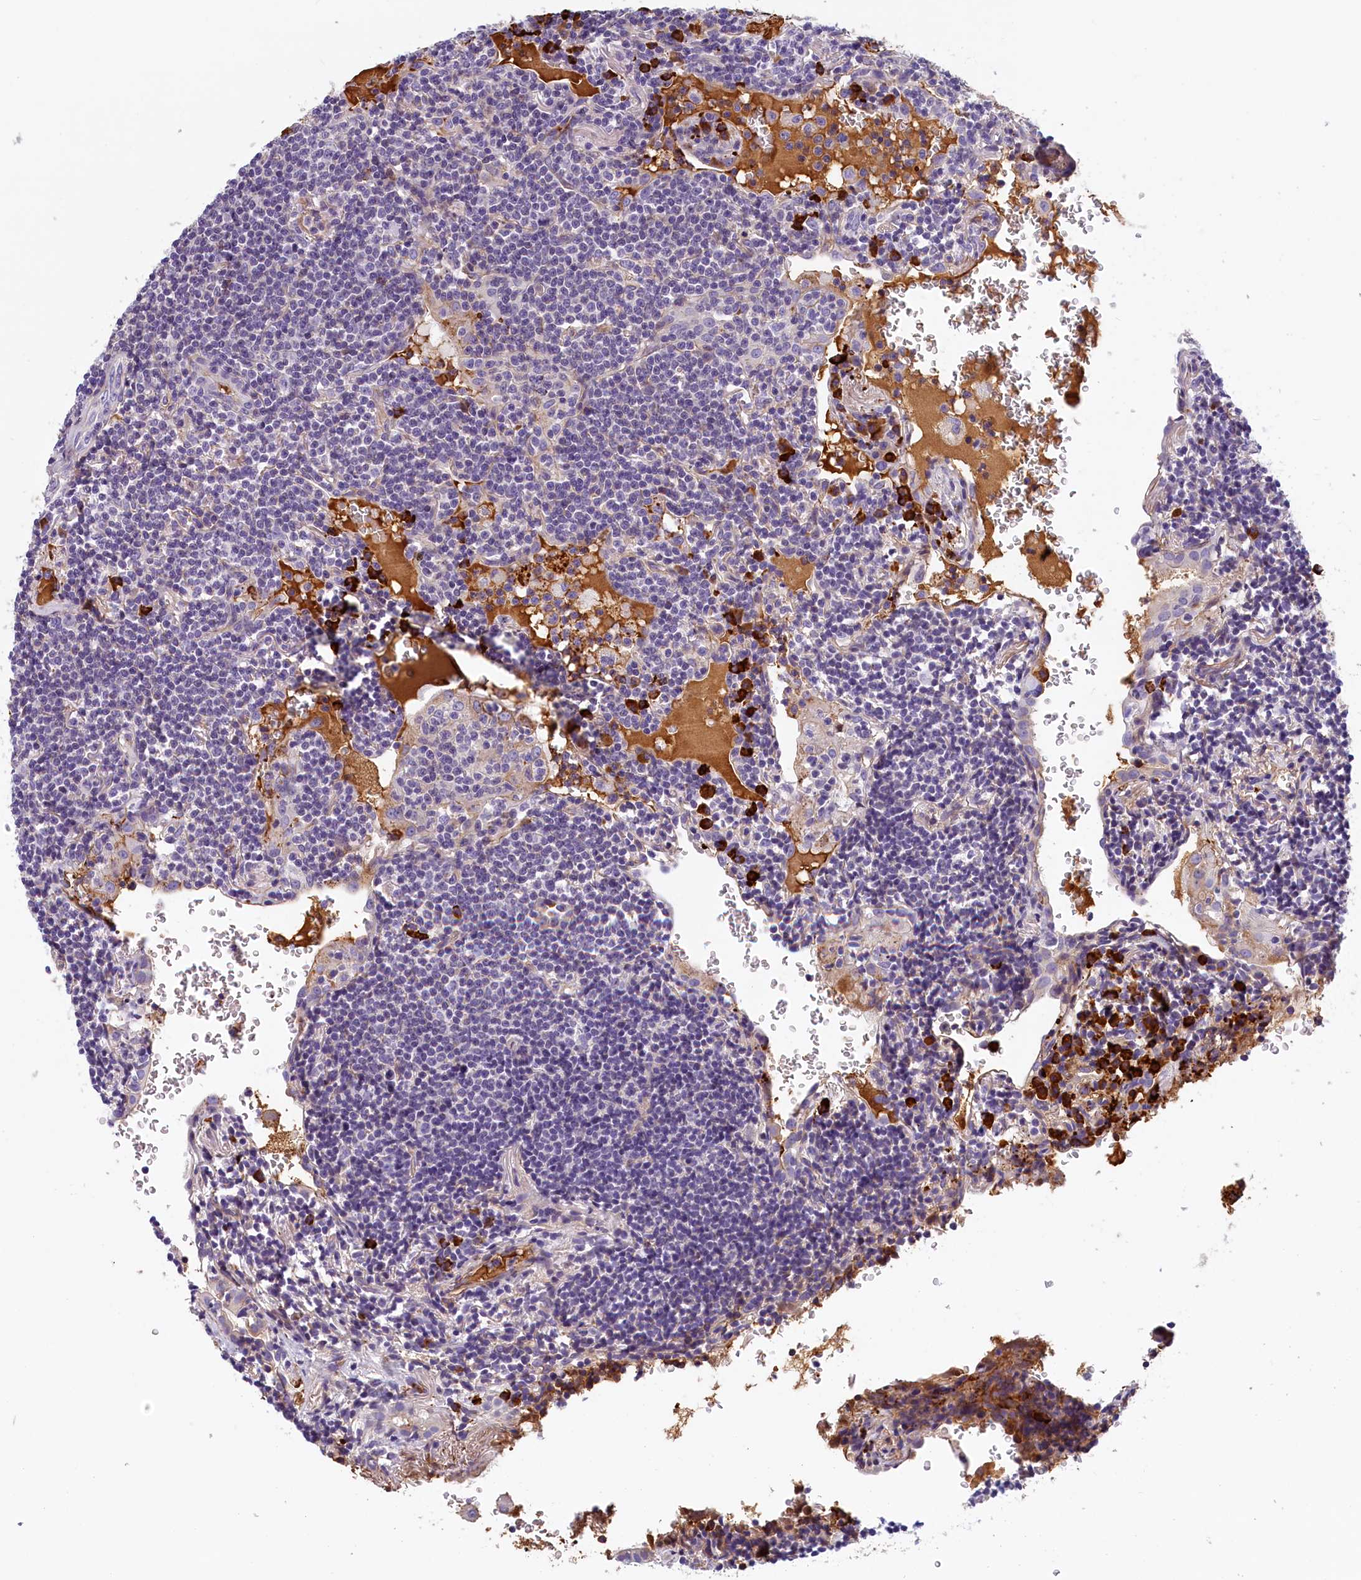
{"staining": {"intensity": "negative", "quantity": "none", "location": "none"}, "tissue": "lymphoma", "cell_type": "Tumor cells", "image_type": "cancer", "snomed": [{"axis": "morphology", "description": "Malignant lymphoma, non-Hodgkin's type, Low grade"}, {"axis": "topography", "description": "Lung"}], "caption": "This is an immunohistochemistry photomicrograph of lymphoma. There is no staining in tumor cells.", "gene": "BCL2L13", "patient": {"sex": "female", "age": 71}}